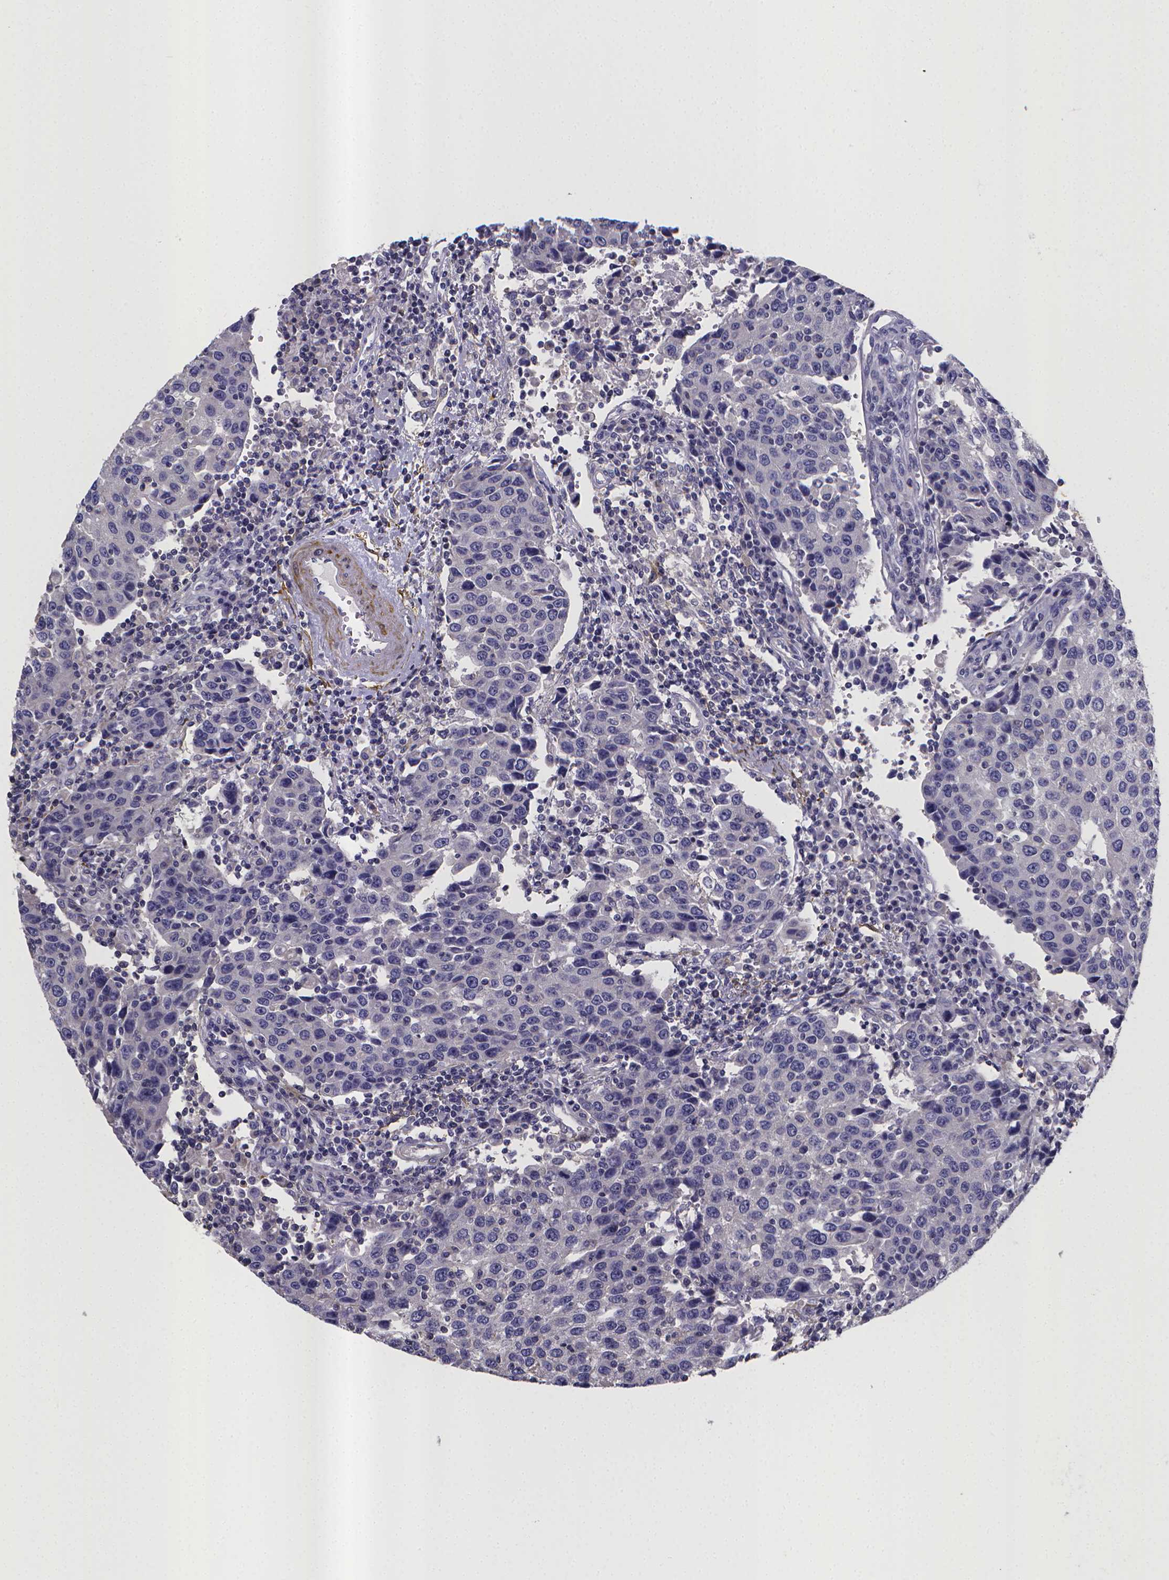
{"staining": {"intensity": "negative", "quantity": "none", "location": "none"}, "tissue": "urothelial cancer", "cell_type": "Tumor cells", "image_type": "cancer", "snomed": [{"axis": "morphology", "description": "Urothelial carcinoma, High grade"}, {"axis": "topography", "description": "Urinary bladder"}], "caption": "An immunohistochemistry photomicrograph of high-grade urothelial carcinoma is shown. There is no staining in tumor cells of high-grade urothelial carcinoma.", "gene": "RERG", "patient": {"sex": "female", "age": 85}}